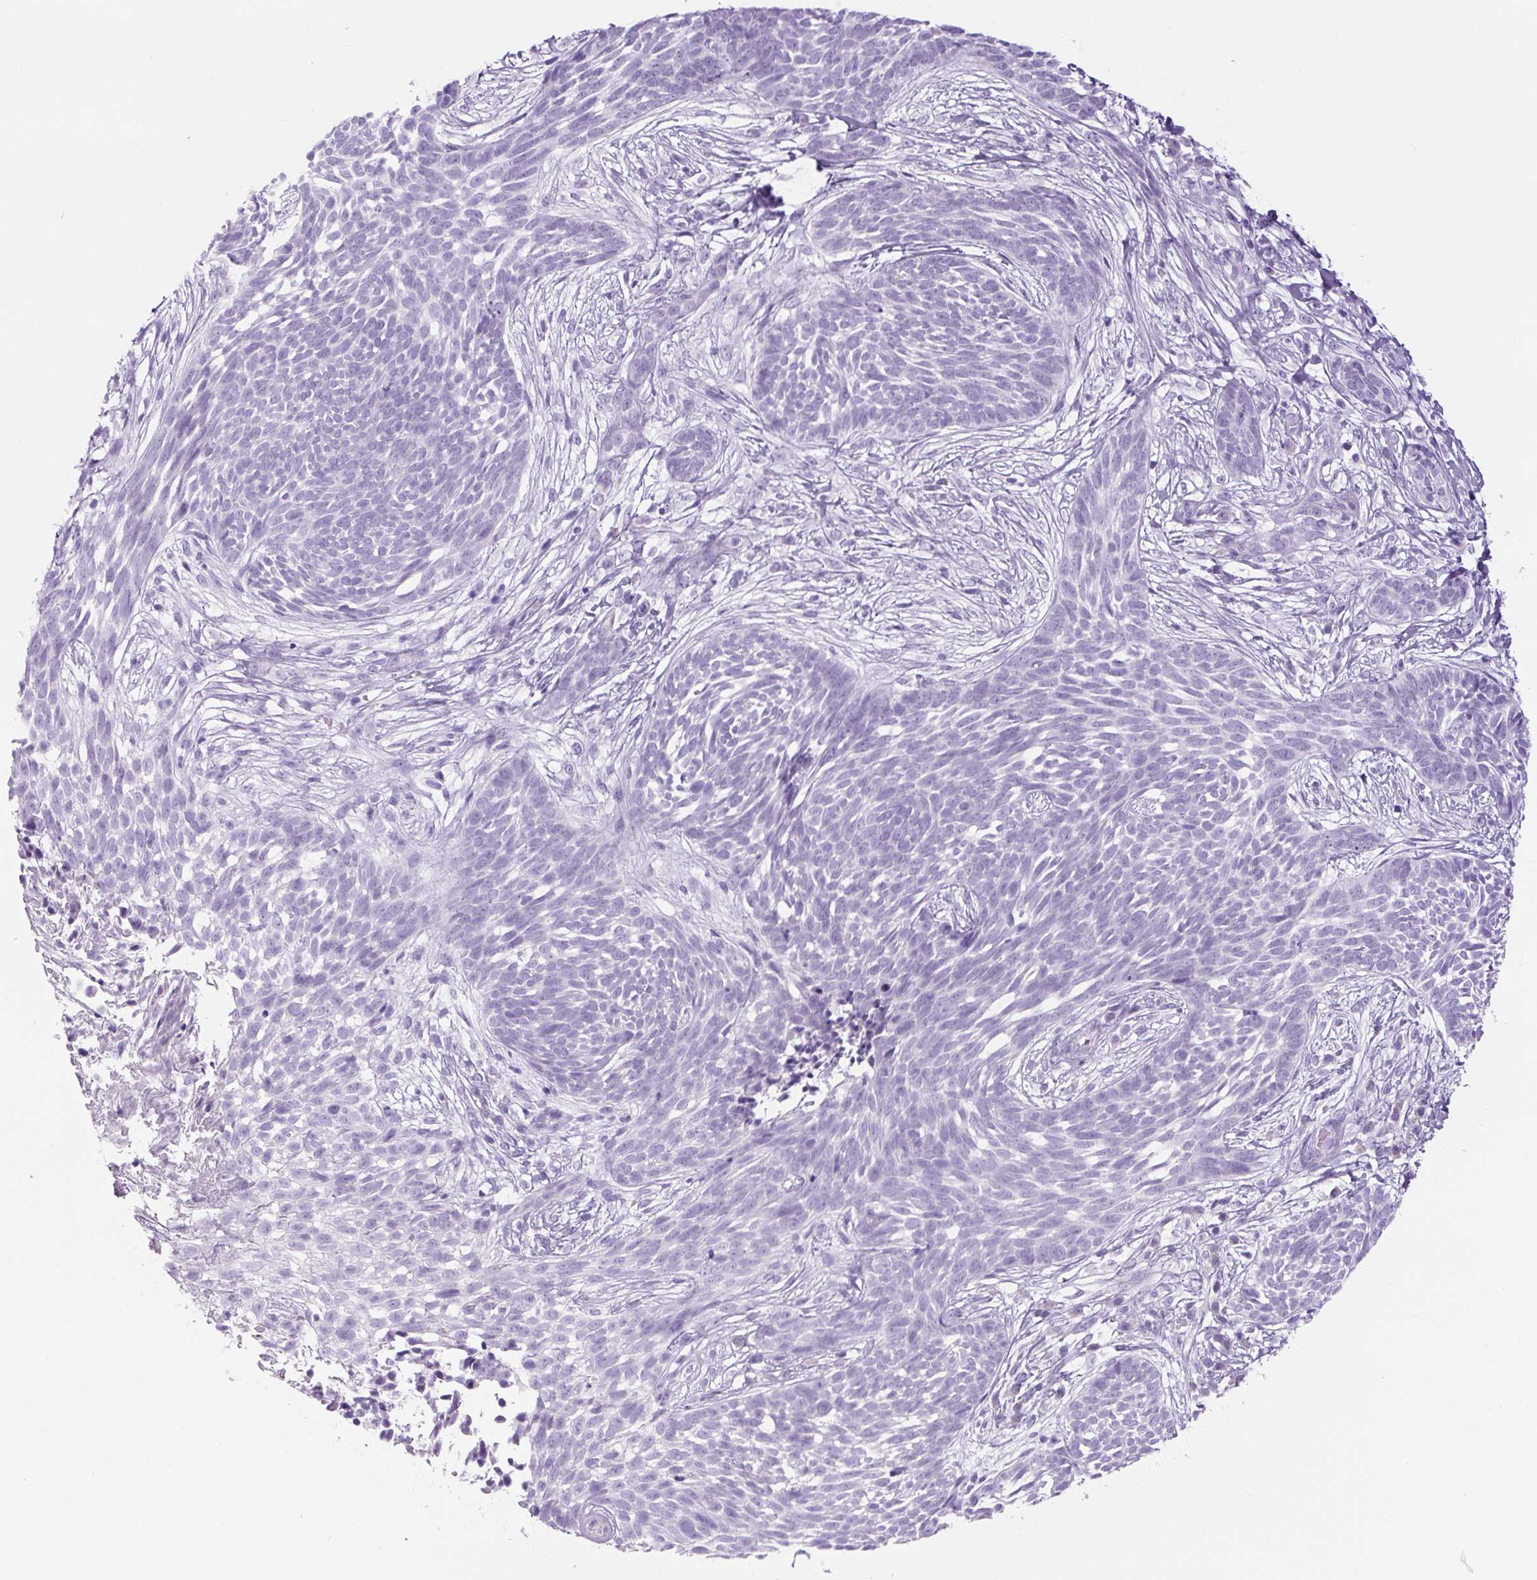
{"staining": {"intensity": "negative", "quantity": "none", "location": "none"}, "tissue": "skin cancer", "cell_type": "Tumor cells", "image_type": "cancer", "snomed": [{"axis": "morphology", "description": "Basal cell carcinoma"}, {"axis": "topography", "description": "Skin"}, {"axis": "topography", "description": "Skin, foot"}], "caption": "Protein analysis of skin cancer (basal cell carcinoma) displays no significant staining in tumor cells.", "gene": "RSPO4", "patient": {"sex": "female", "age": 86}}